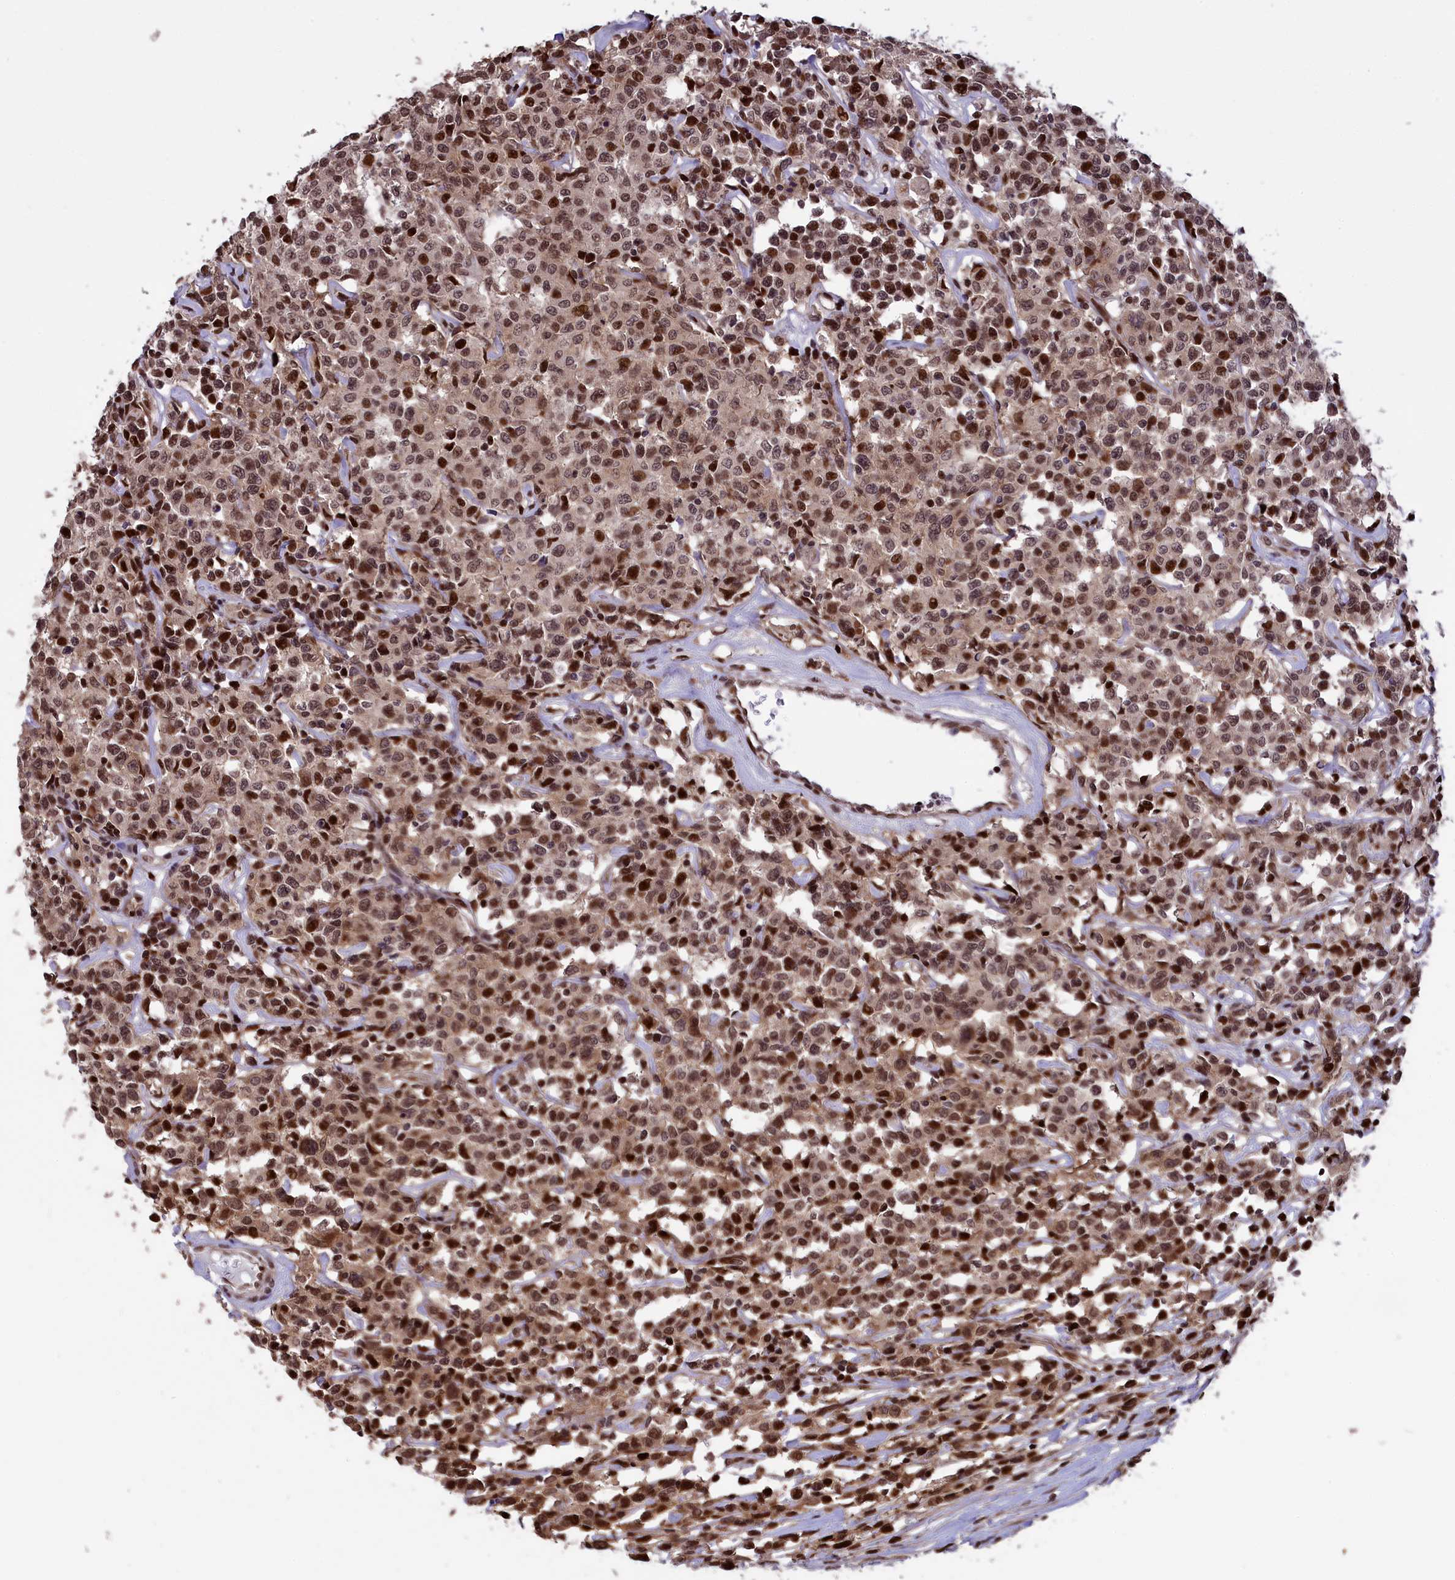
{"staining": {"intensity": "moderate", "quantity": ">75%", "location": "nuclear"}, "tissue": "lymphoma", "cell_type": "Tumor cells", "image_type": "cancer", "snomed": [{"axis": "morphology", "description": "Malignant lymphoma, non-Hodgkin's type, Low grade"}, {"axis": "topography", "description": "Small intestine"}], "caption": "Immunohistochemistry (IHC) photomicrograph of human lymphoma stained for a protein (brown), which displays medium levels of moderate nuclear positivity in about >75% of tumor cells.", "gene": "RELB", "patient": {"sex": "female", "age": 59}}